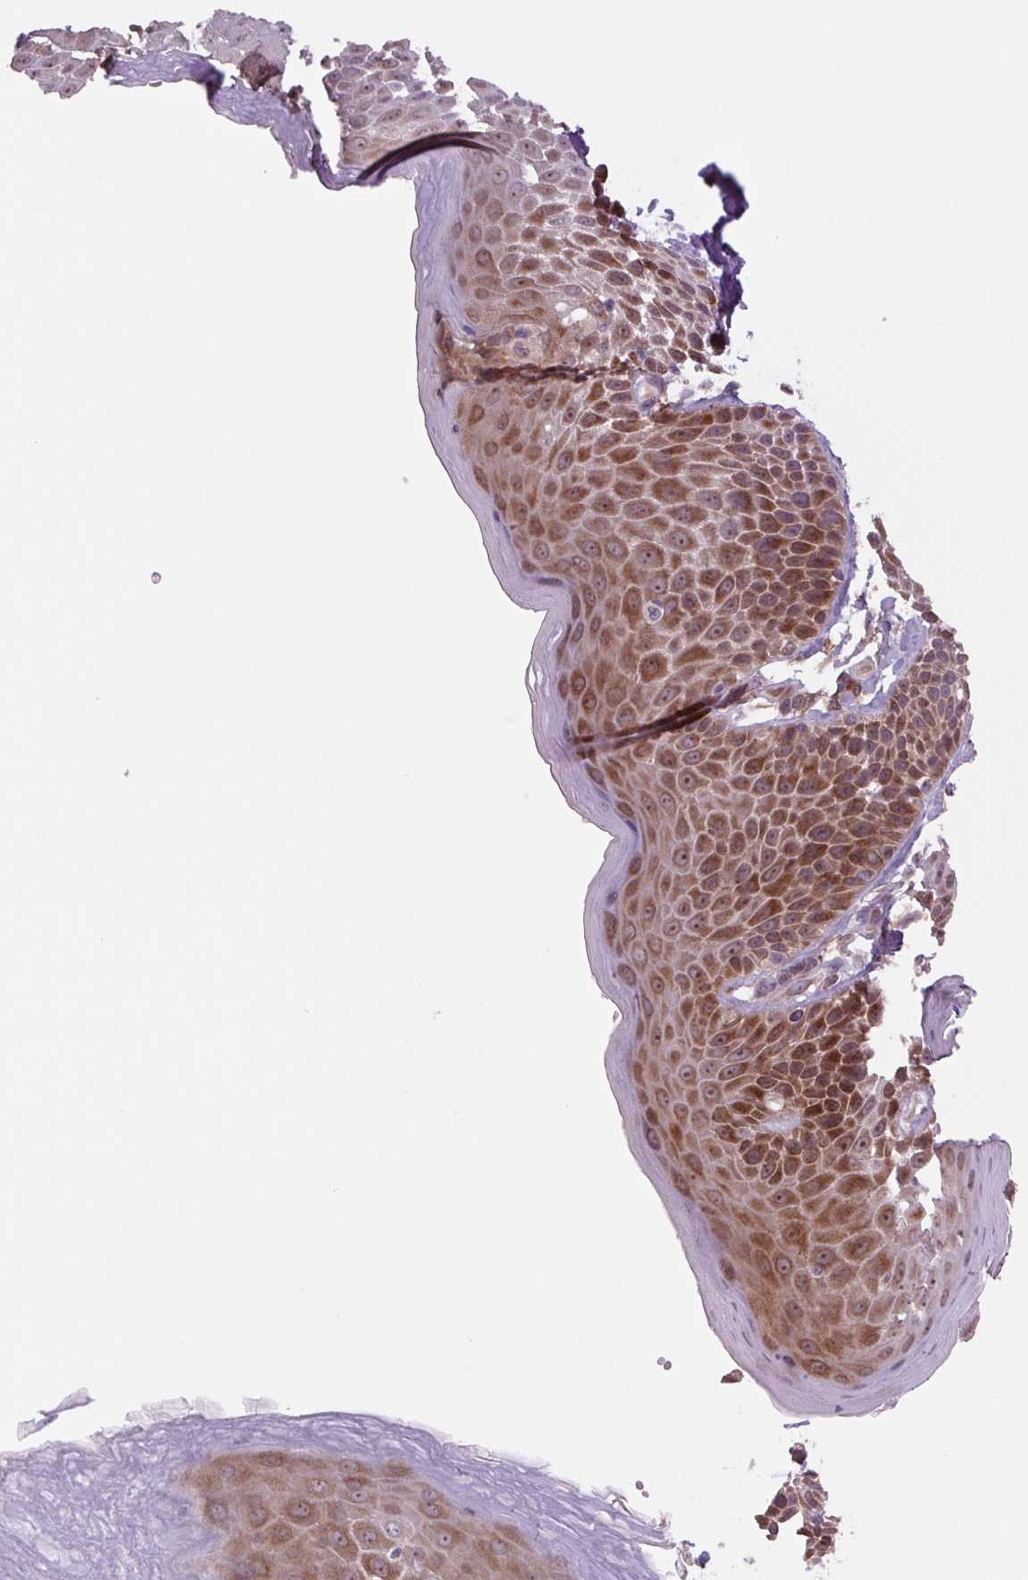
{"staining": {"intensity": "strong", "quantity": "25%-75%", "location": "cytoplasmic/membranous,nuclear"}, "tissue": "skin", "cell_type": "Epidermal cells", "image_type": "normal", "snomed": [{"axis": "morphology", "description": "Normal tissue, NOS"}, {"axis": "topography", "description": "Peripheral nerve tissue"}], "caption": "Skin stained for a protein exhibits strong cytoplasmic/membranous,nuclear positivity in epidermal cells. (Brightfield microscopy of DAB IHC at high magnification).", "gene": "PLA2G4A", "patient": {"sex": "male", "age": 51}}